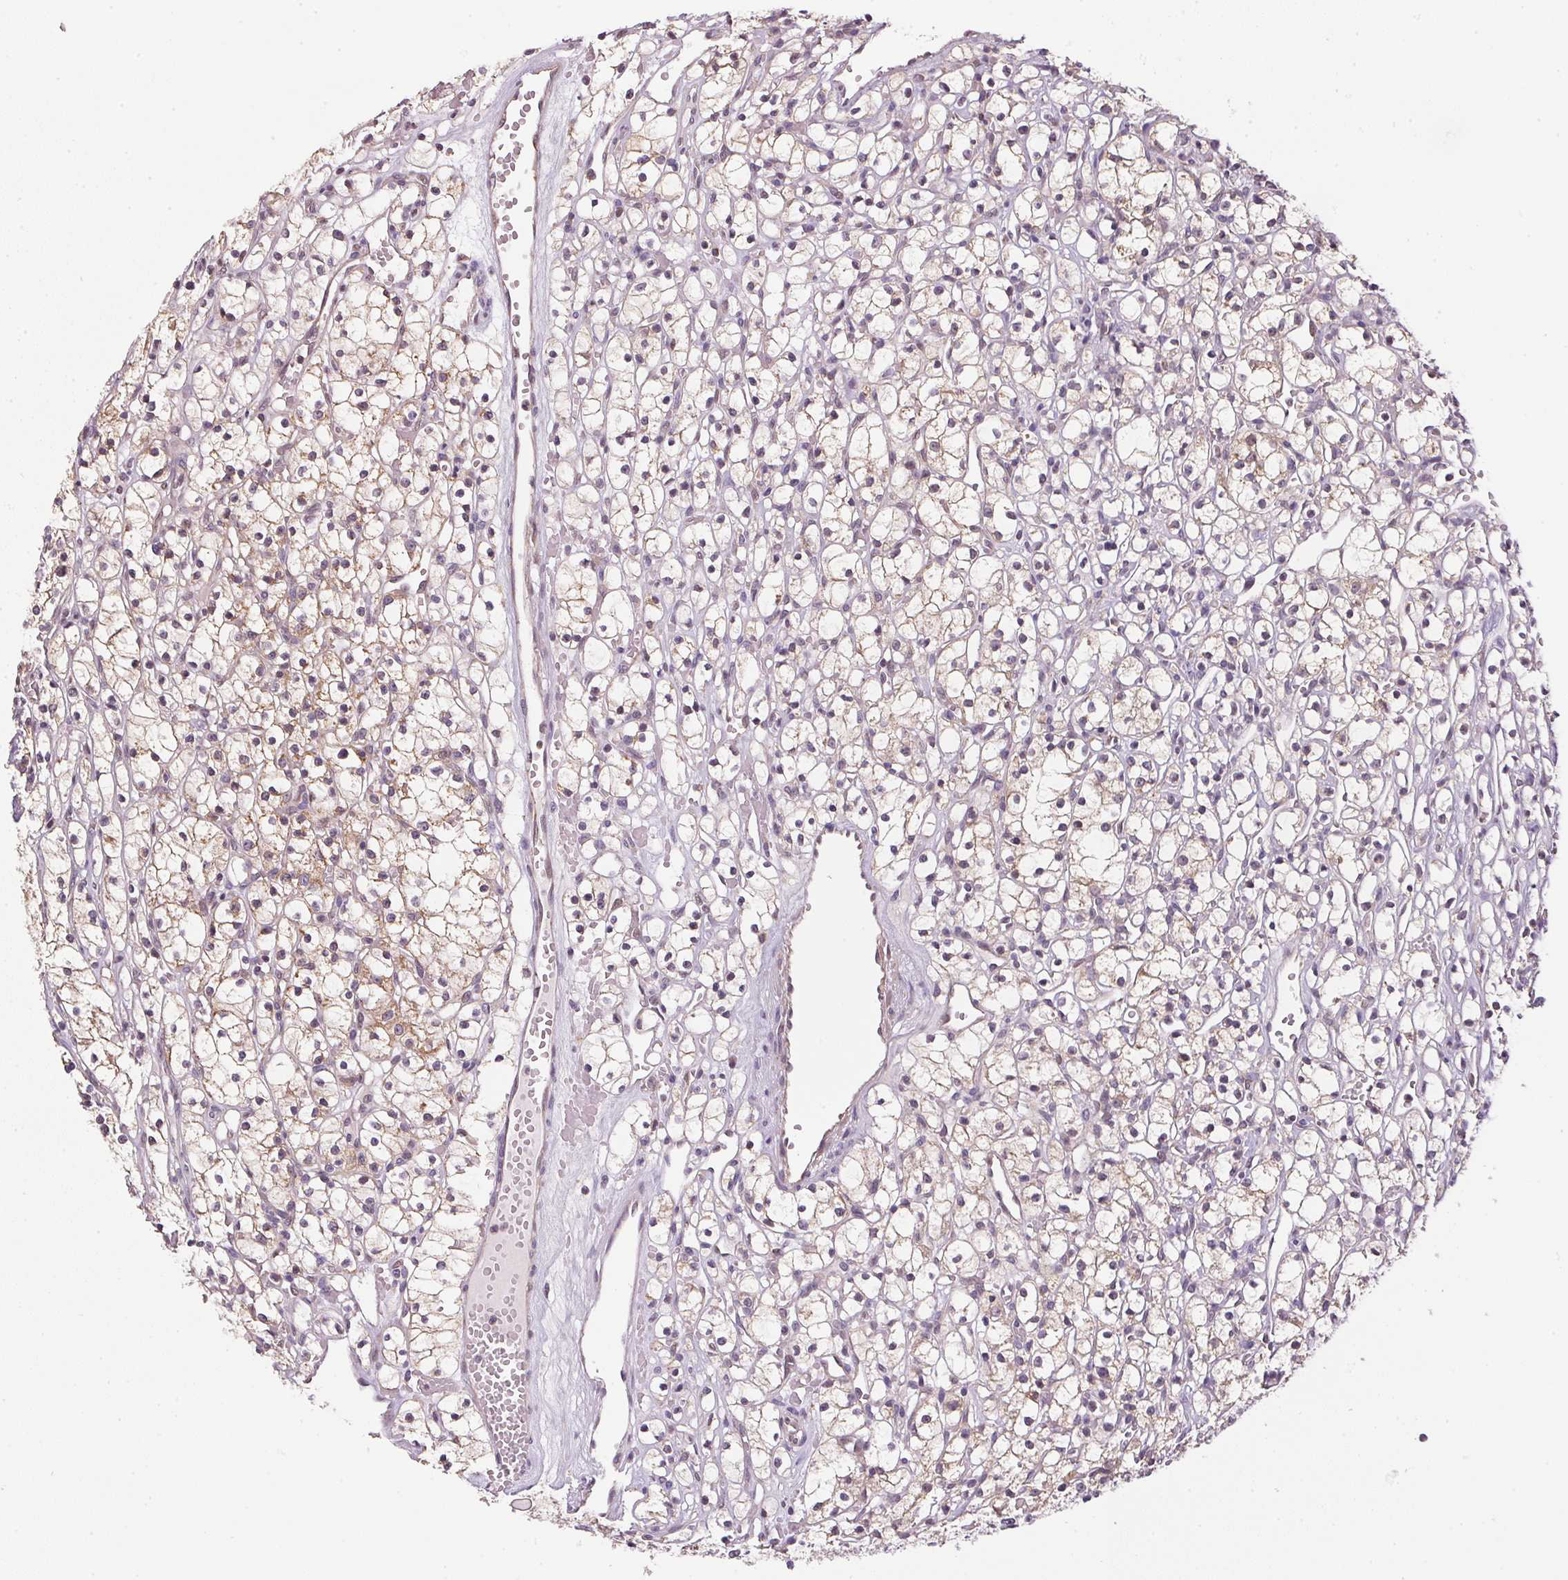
{"staining": {"intensity": "negative", "quantity": "none", "location": "none"}, "tissue": "renal cancer", "cell_type": "Tumor cells", "image_type": "cancer", "snomed": [{"axis": "morphology", "description": "Adenocarcinoma, NOS"}, {"axis": "topography", "description": "Kidney"}], "caption": "High power microscopy photomicrograph of an IHC micrograph of renal cancer (adenocarcinoma), revealing no significant expression in tumor cells.", "gene": "SC5D", "patient": {"sex": "female", "age": 59}}